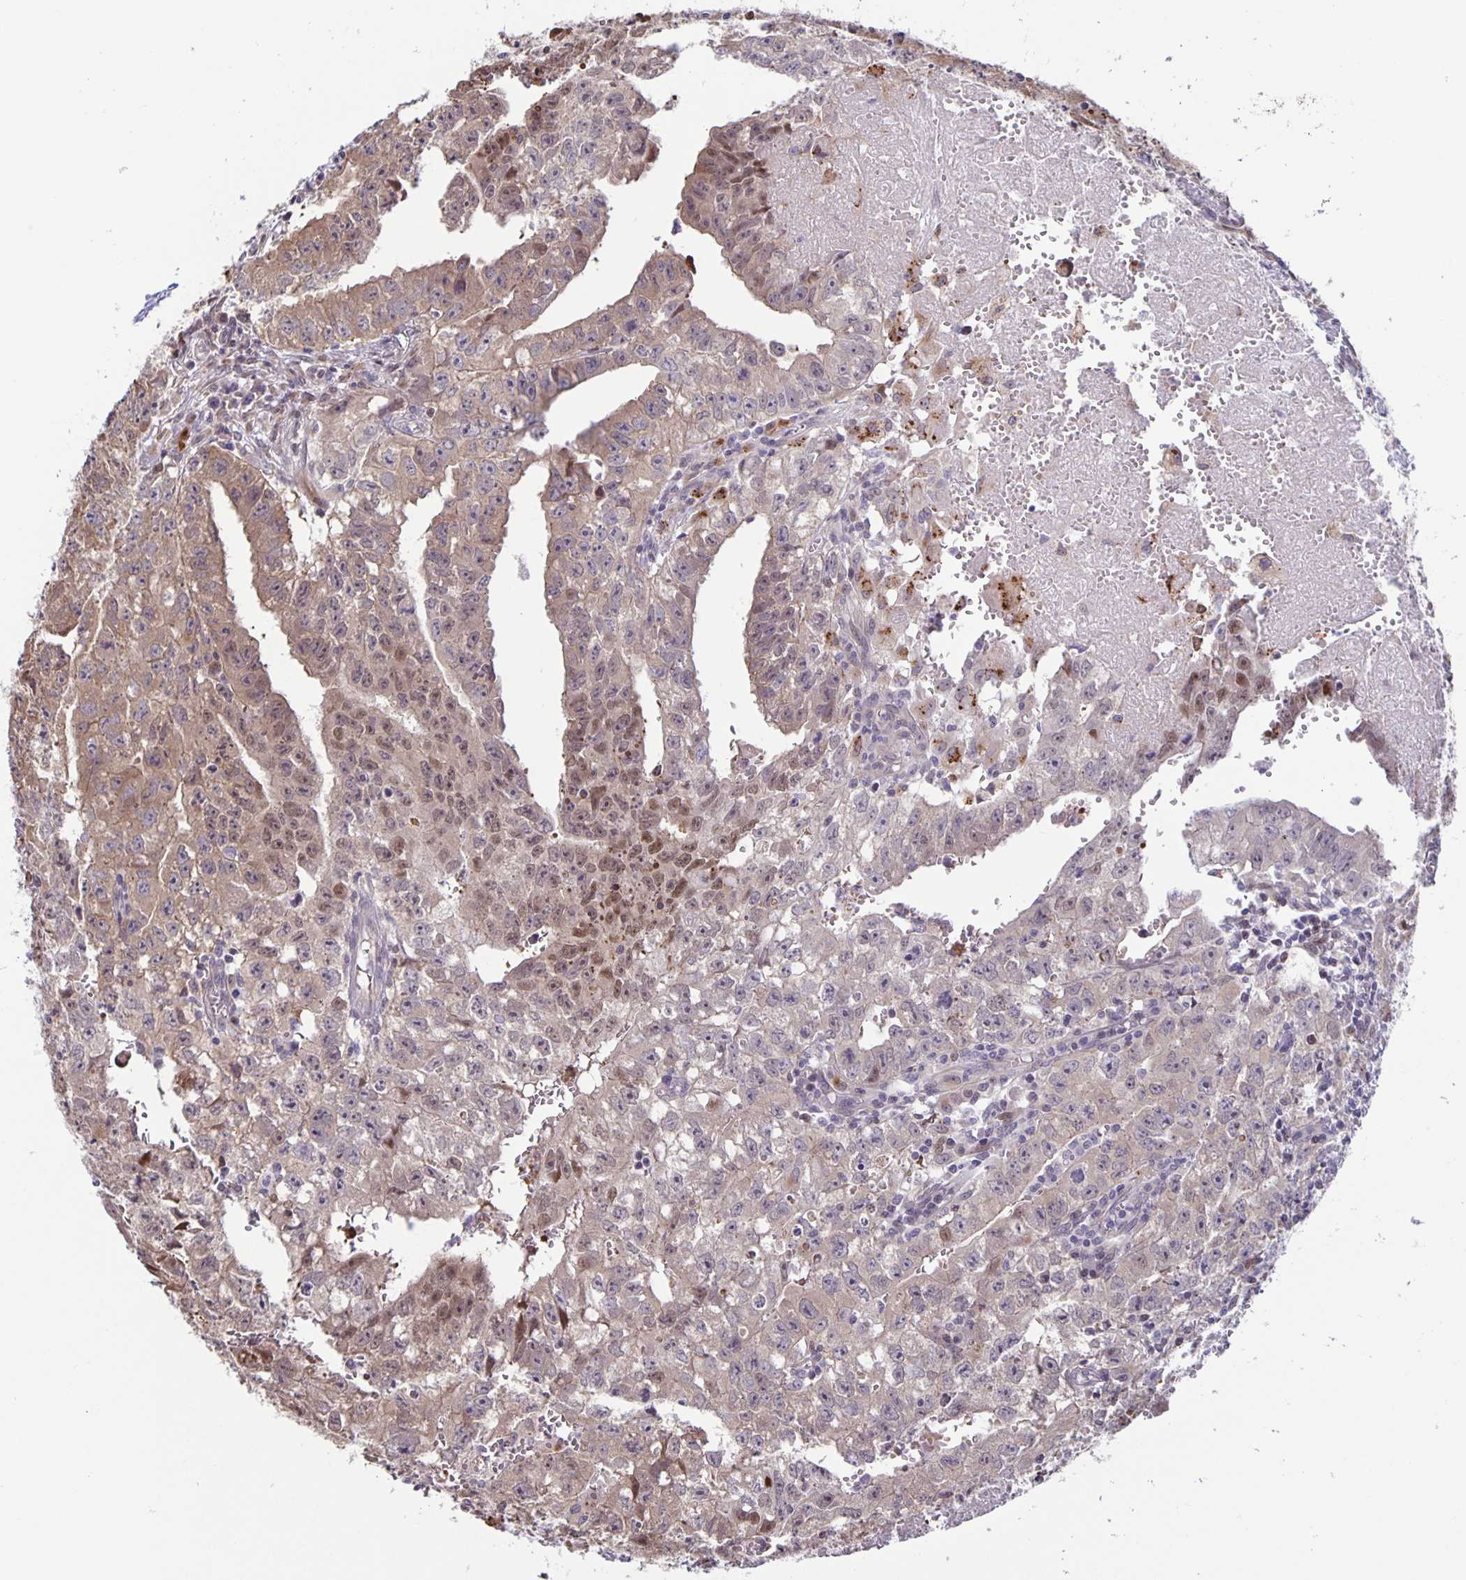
{"staining": {"intensity": "moderate", "quantity": "25%-75%", "location": "cytoplasmic/membranous,nuclear"}, "tissue": "testis cancer", "cell_type": "Tumor cells", "image_type": "cancer", "snomed": [{"axis": "morphology", "description": "Carcinoma, Embryonal, NOS"}, {"axis": "morphology", "description": "Teratoma, malignant, NOS"}, {"axis": "topography", "description": "Testis"}], "caption": "IHC (DAB (3,3'-diaminobenzidine)) staining of testis embryonal carcinoma displays moderate cytoplasmic/membranous and nuclear protein expression in about 25%-75% of tumor cells. The protein is shown in brown color, while the nuclei are stained blue.", "gene": "MAPK12", "patient": {"sex": "male", "age": 24}}